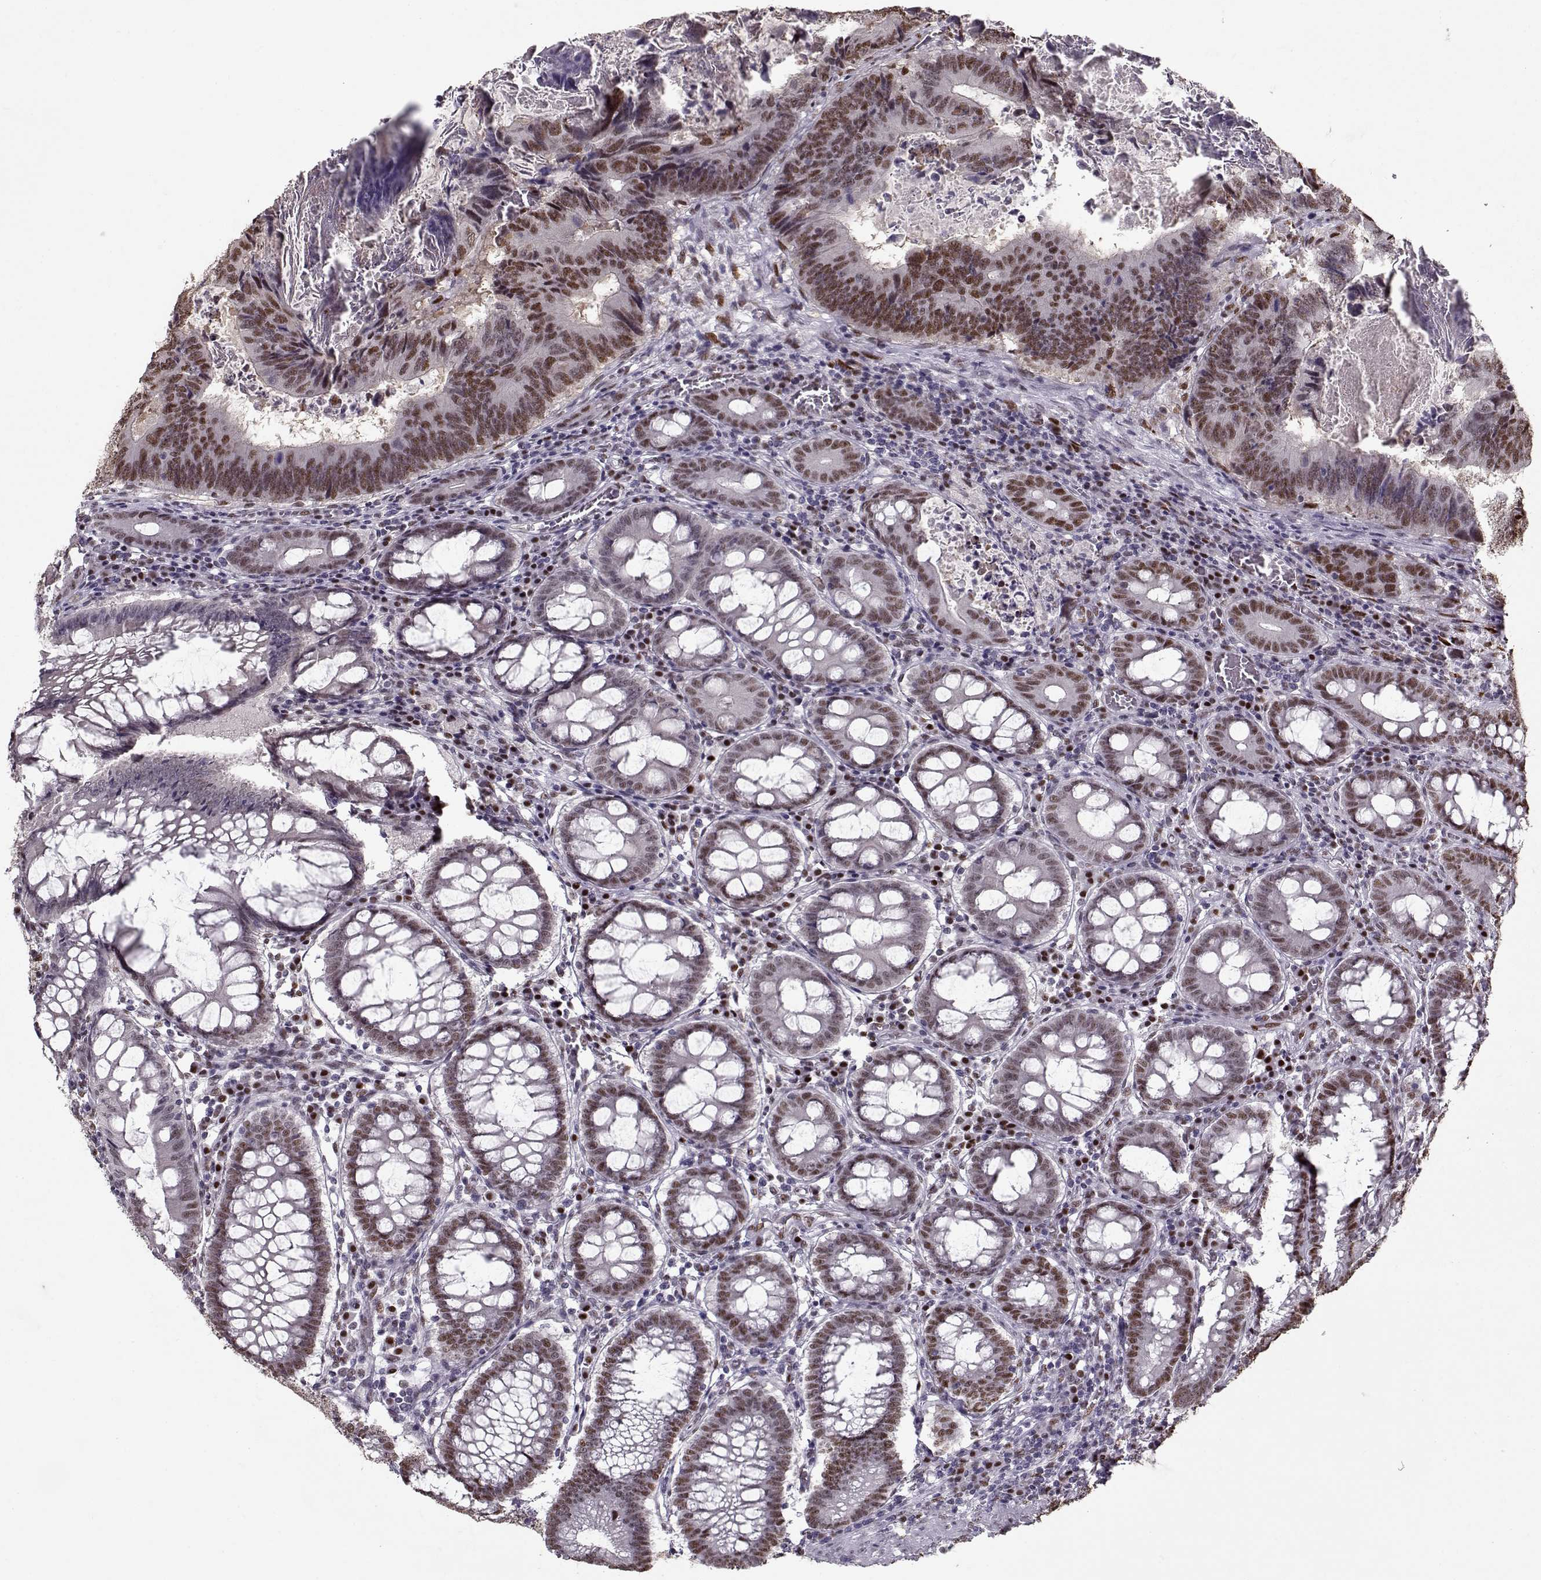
{"staining": {"intensity": "moderate", "quantity": ">75%", "location": "nuclear"}, "tissue": "colorectal cancer", "cell_type": "Tumor cells", "image_type": "cancer", "snomed": [{"axis": "morphology", "description": "Adenocarcinoma, NOS"}, {"axis": "topography", "description": "Colon"}], "caption": "Tumor cells show moderate nuclear expression in approximately >75% of cells in colorectal cancer (adenocarcinoma).", "gene": "PRMT8", "patient": {"sex": "female", "age": 82}}